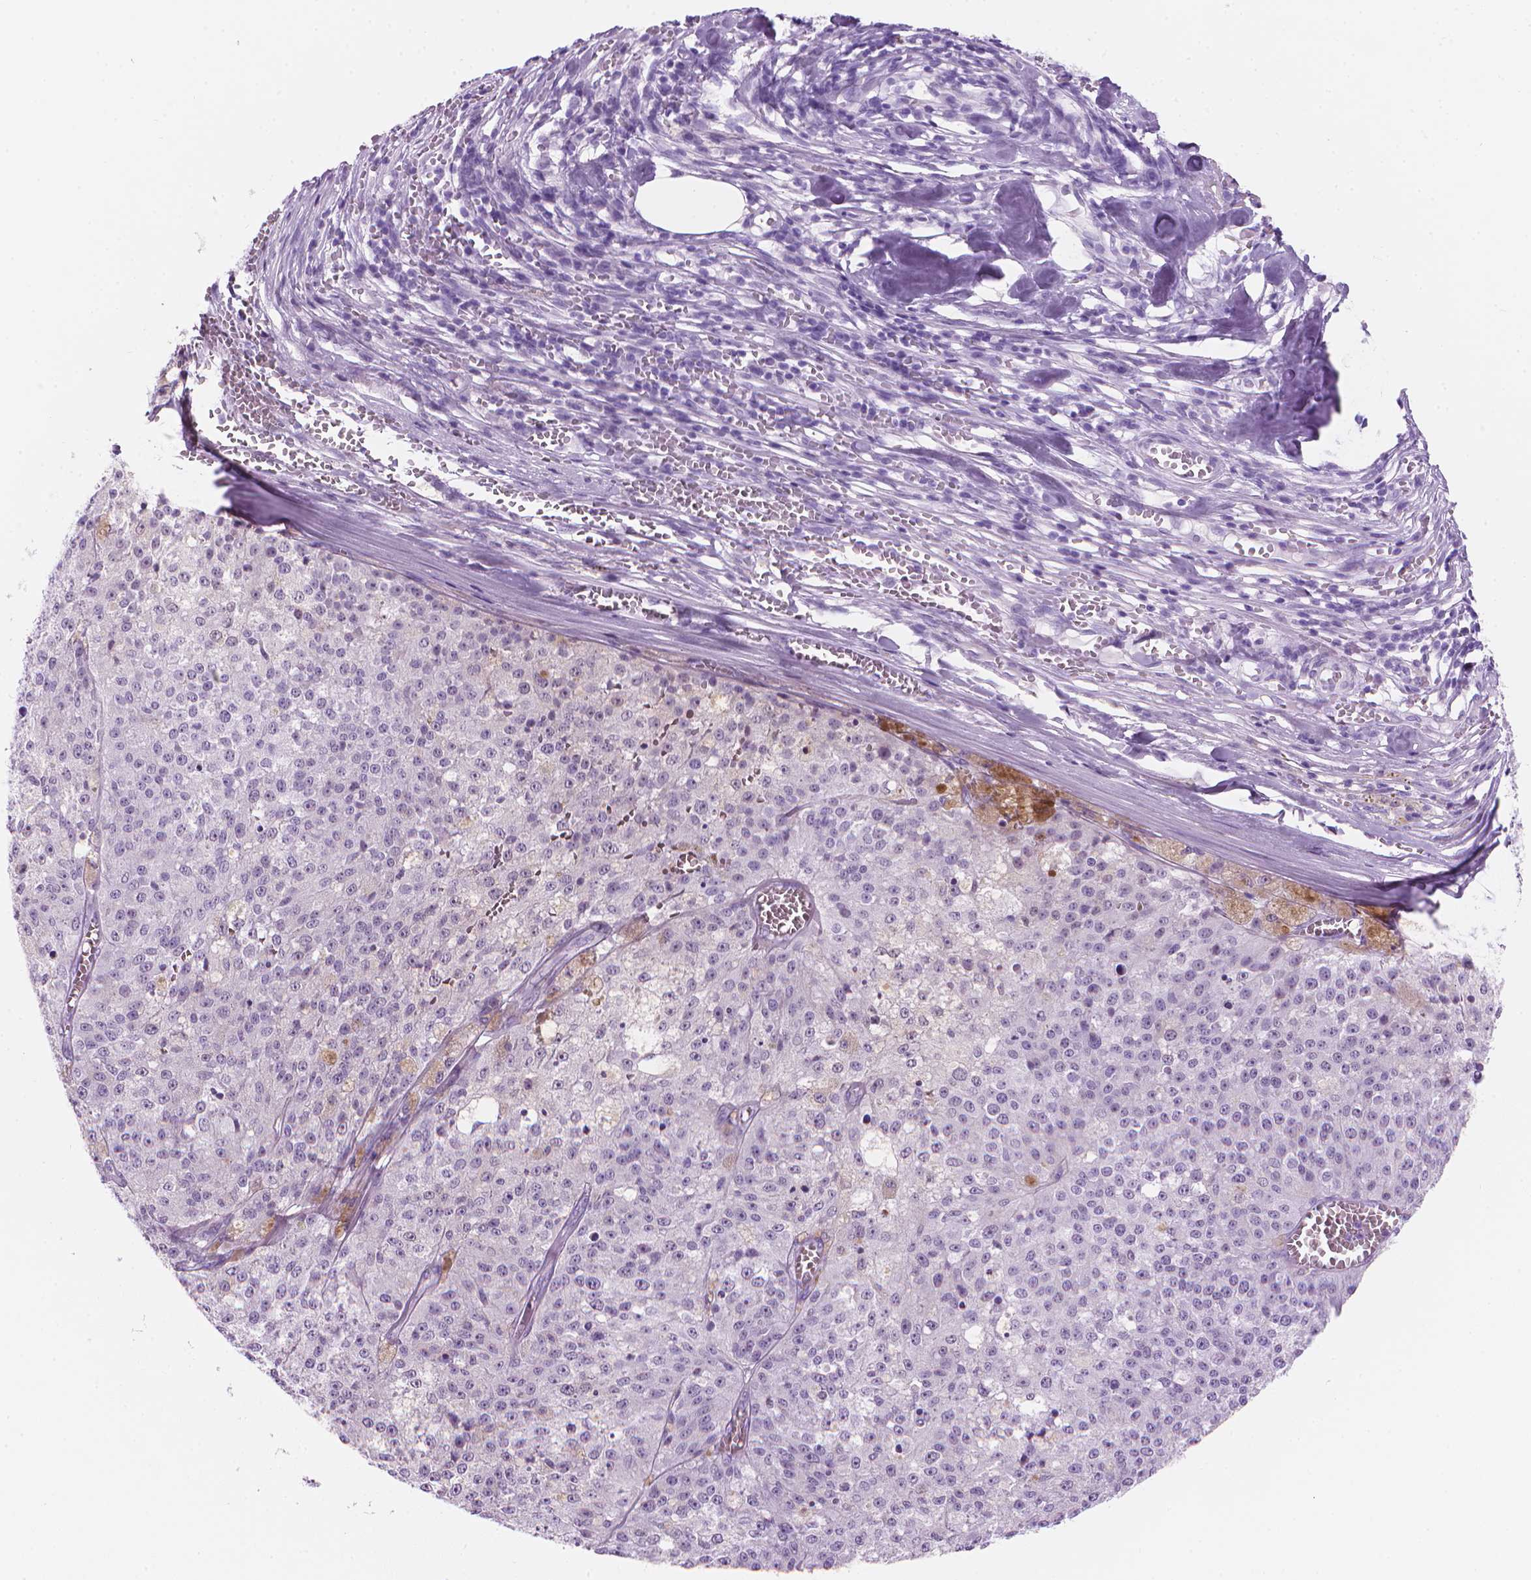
{"staining": {"intensity": "negative", "quantity": "none", "location": "none"}, "tissue": "melanoma", "cell_type": "Tumor cells", "image_type": "cancer", "snomed": [{"axis": "morphology", "description": "Malignant melanoma, Metastatic site"}, {"axis": "topography", "description": "Lymph node"}], "caption": "IHC of melanoma shows no staining in tumor cells.", "gene": "TTC29", "patient": {"sex": "female", "age": 64}}